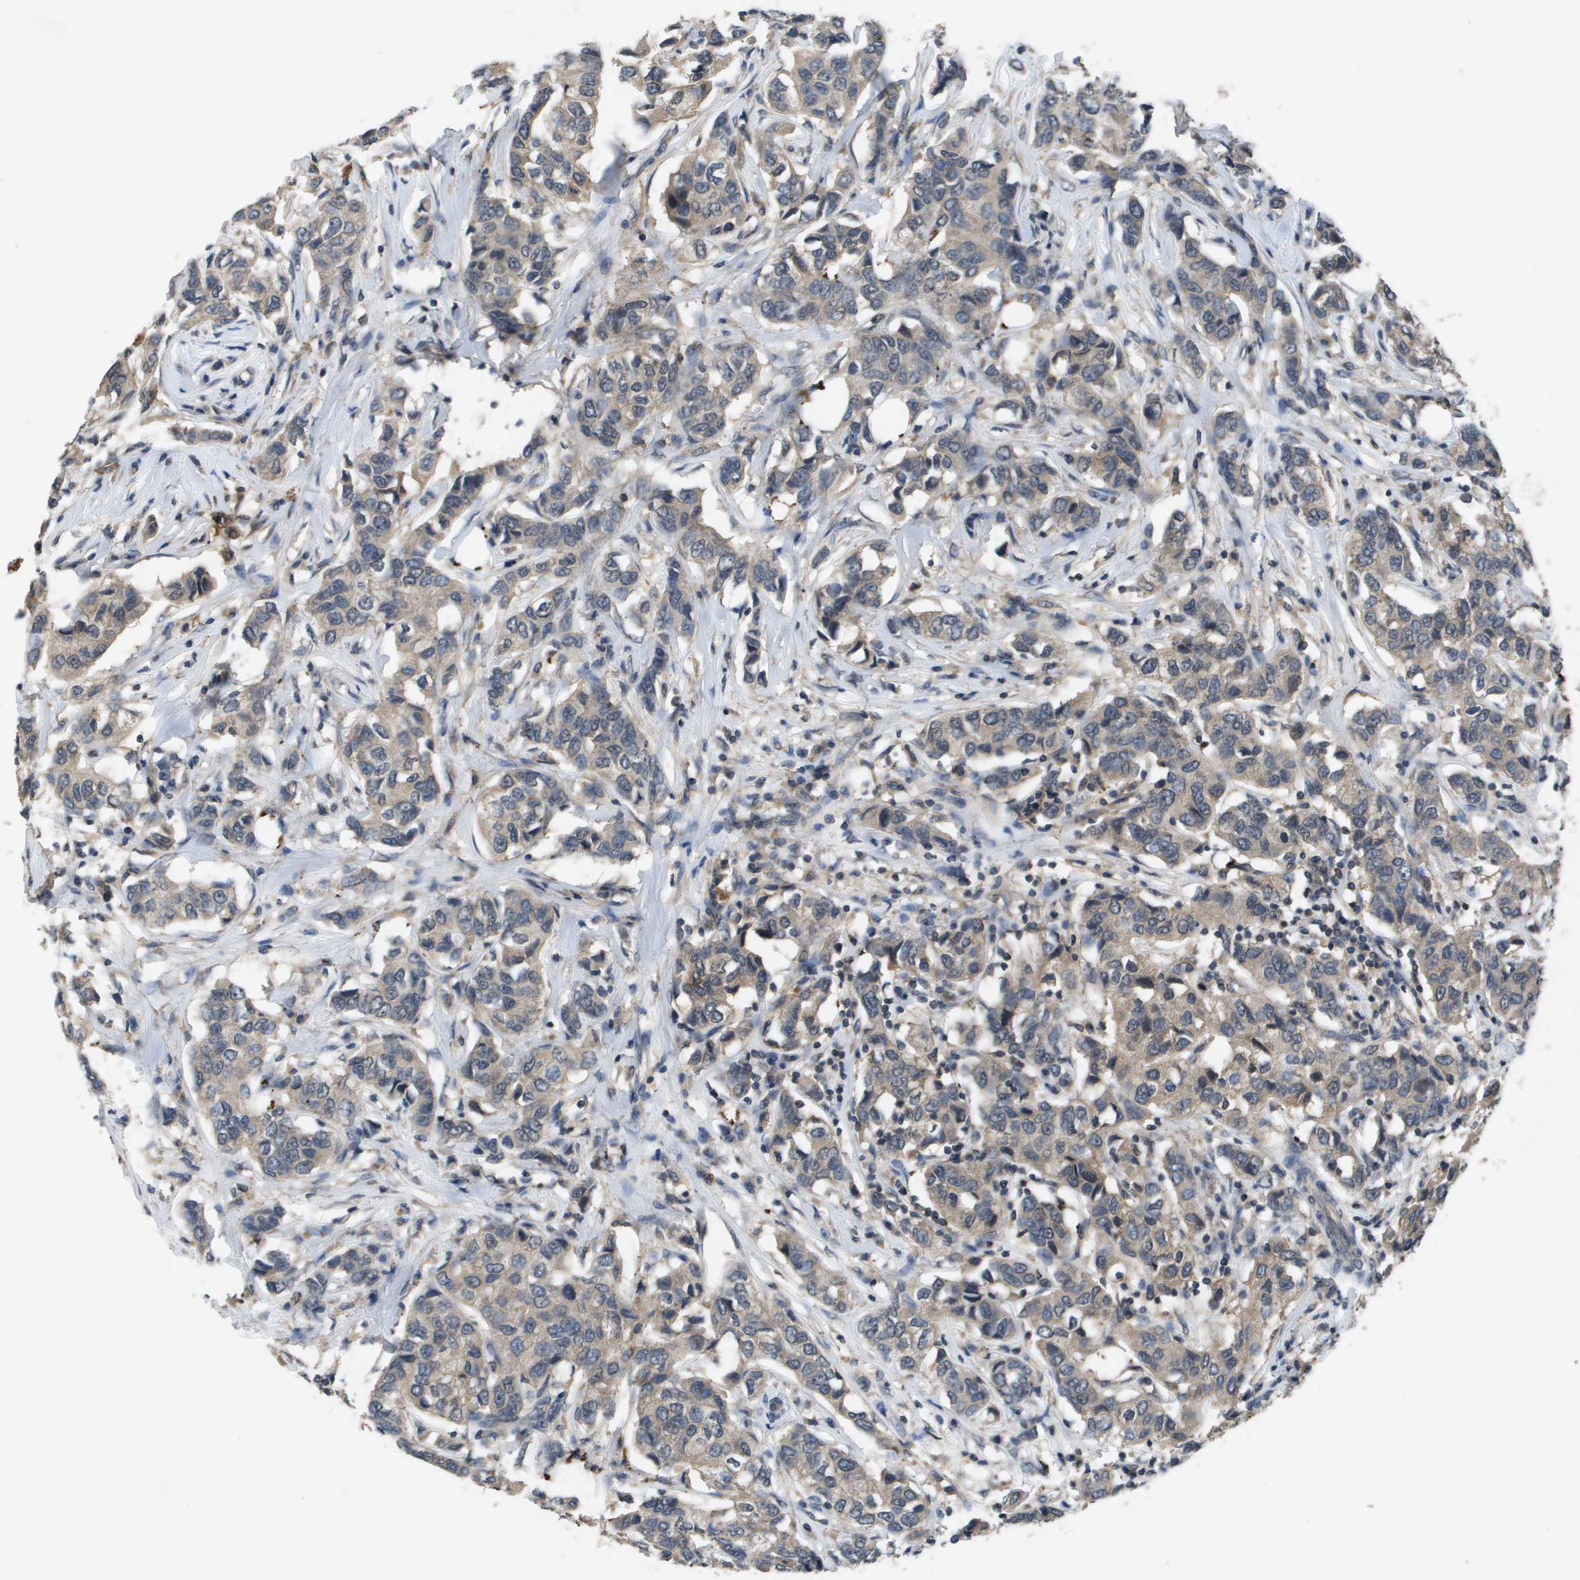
{"staining": {"intensity": "weak", "quantity": ">75%", "location": "cytoplasmic/membranous"}, "tissue": "breast cancer", "cell_type": "Tumor cells", "image_type": "cancer", "snomed": [{"axis": "morphology", "description": "Duct carcinoma"}, {"axis": "topography", "description": "Breast"}], "caption": "The micrograph reveals staining of infiltrating ductal carcinoma (breast), revealing weak cytoplasmic/membranous protein positivity (brown color) within tumor cells.", "gene": "PROC", "patient": {"sex": "female", "age": 80}}